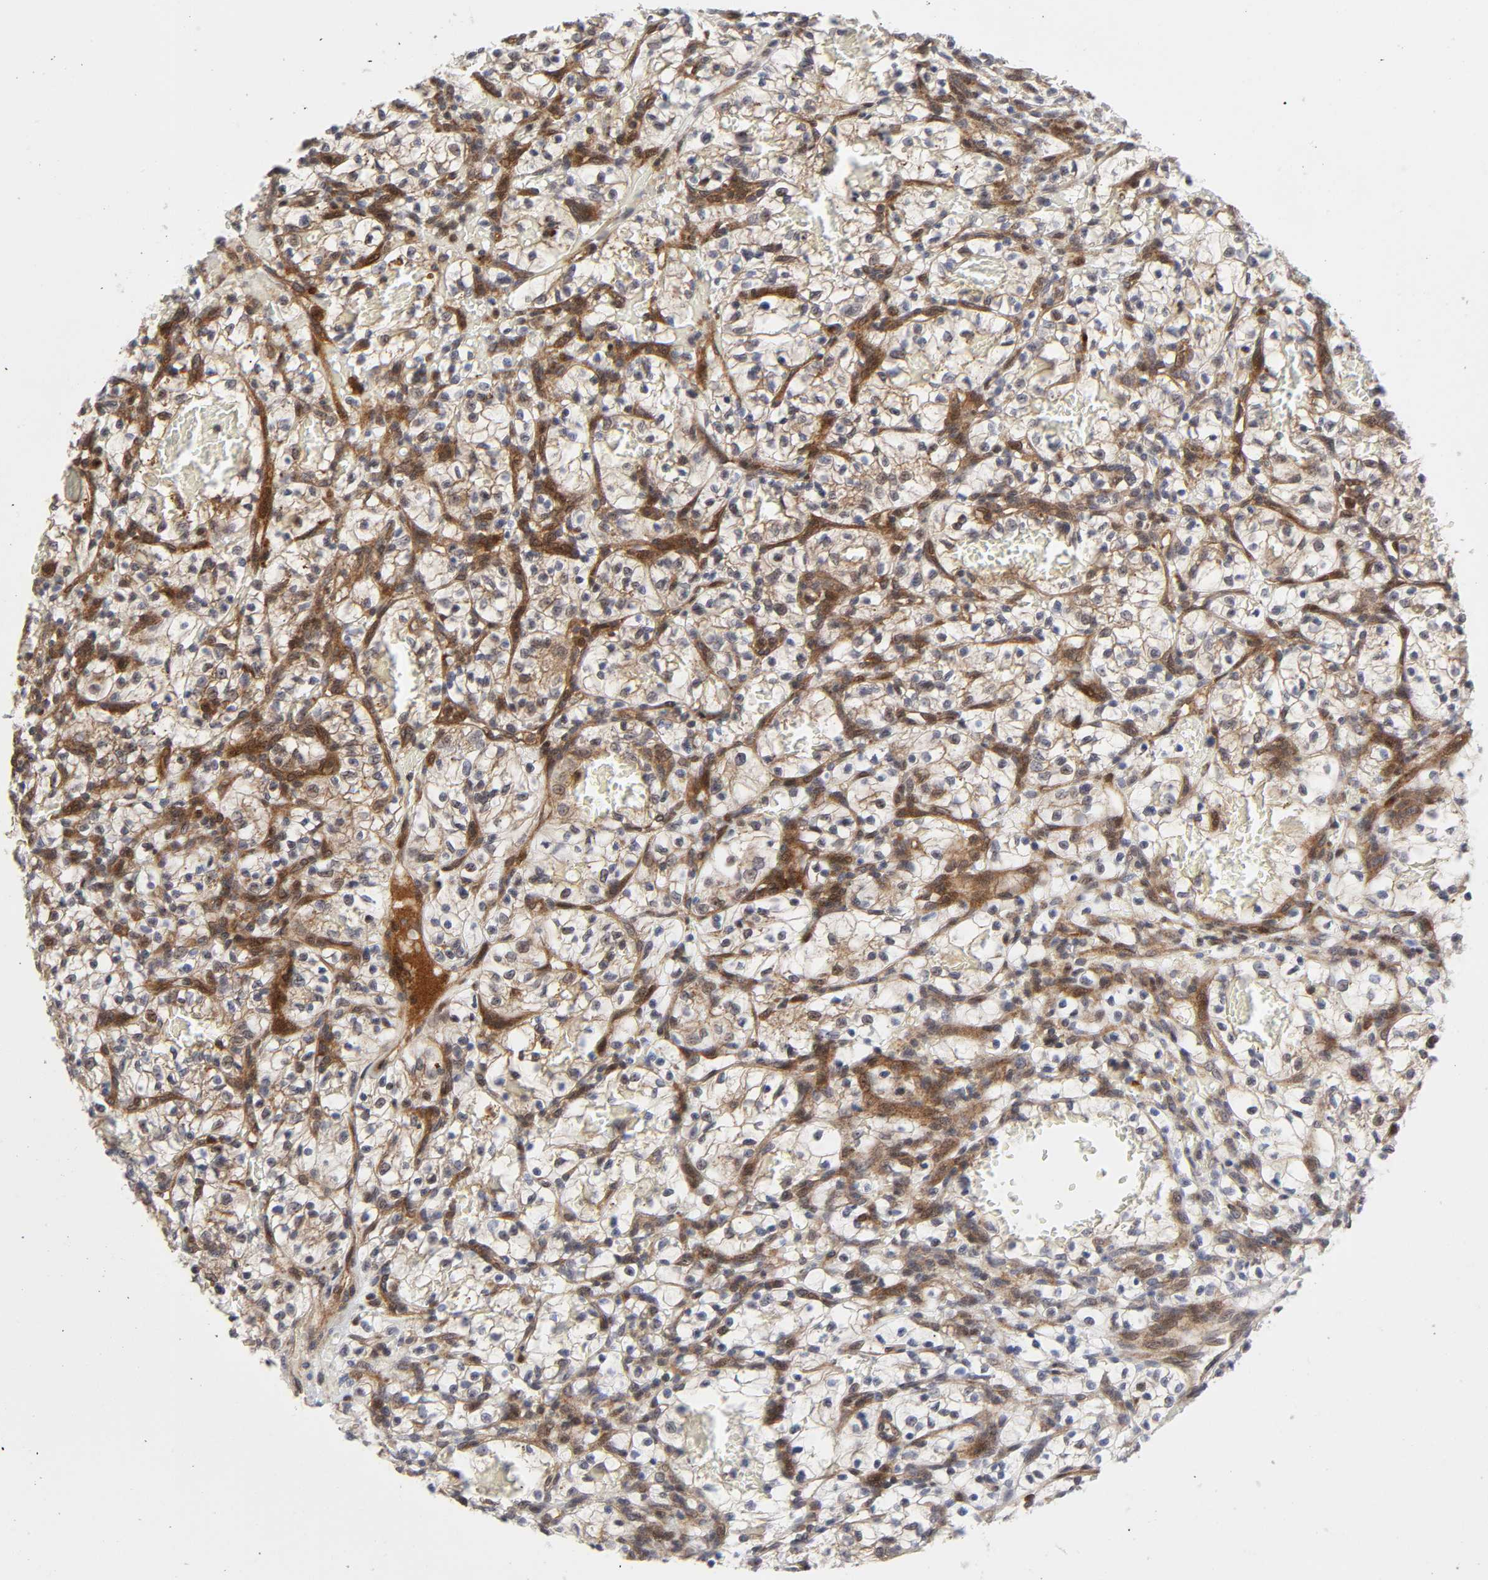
{"staining": {"intensity": "moderate", "quantity": "25%-75%", "location": "cytoplasmic/membranous,nuclear"}, "tissue": "renal cancer", "cell_type": "Tumor cells", "image_type": "cancer", "snomed": [{"axis": "morphology", "description": "Adenocarcinoma, NOS"}, {"axis": "topography", "description": "Kidney"}], "caption": "This is a histology image of immunohistochemistry (IHC) staining of renal adenocarcinoma, which shows moderate staining in the cytoplasmic/membranous and nuclear of tumor cells.", "gene": "CASP9", "patient": {"sex": "female", "age": 57}}